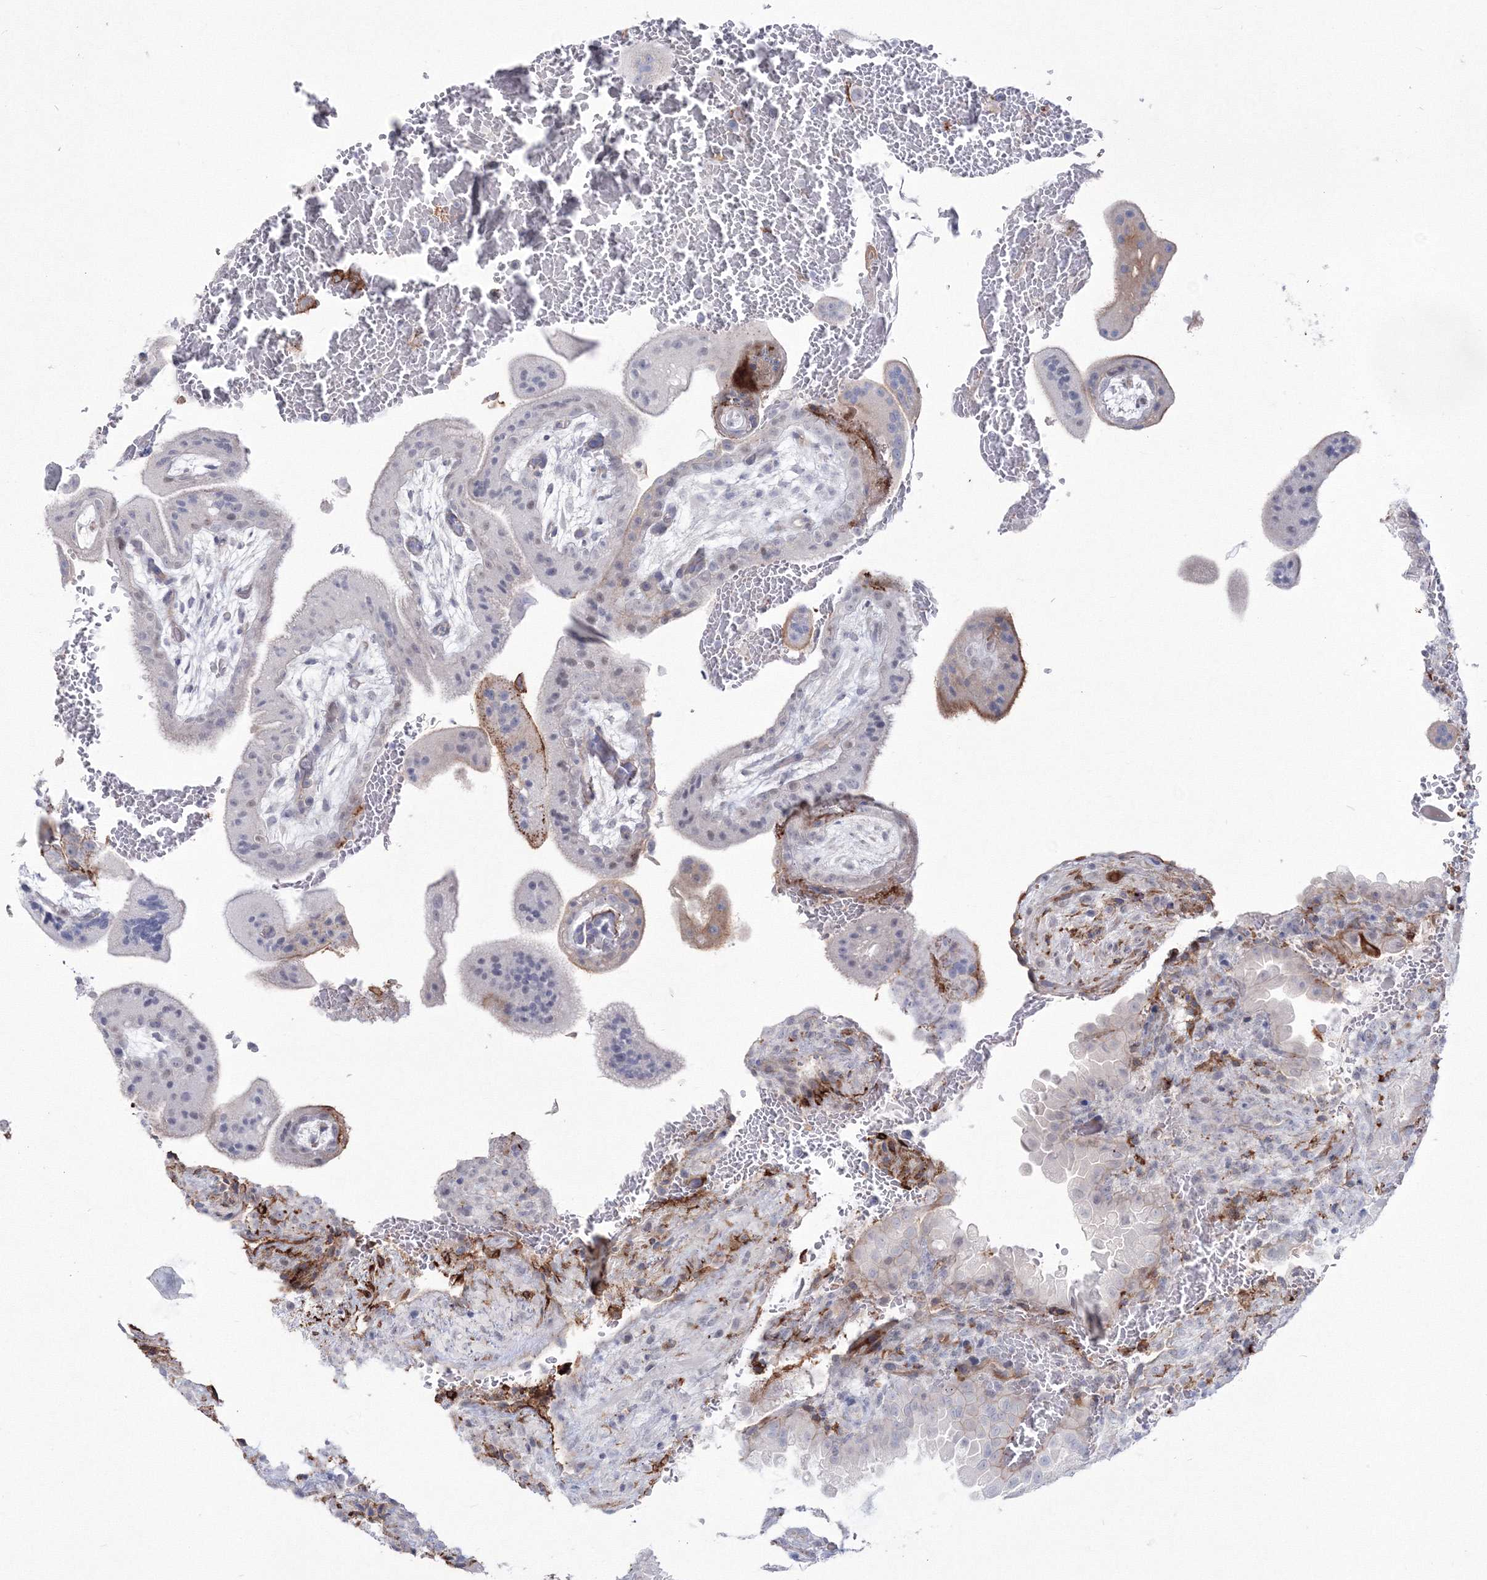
{"staining": {"intensity": "negative", "quantity": "none", "location": "none"}, "tissue": "placenta", "cell_type": "Decidual cells", "image_type": "normal", "snomed": [{"axis": "morphology", "description": "Normal tissue, NOS"}, {"axis": "topography", "description": "Placenta"}], "caption": "Immunohistochemistry (IHC) of benign human placenta displays no expression in decidual cells.", "gene": "HYAL2", "patient": {"sex": "female", "age": 35}}